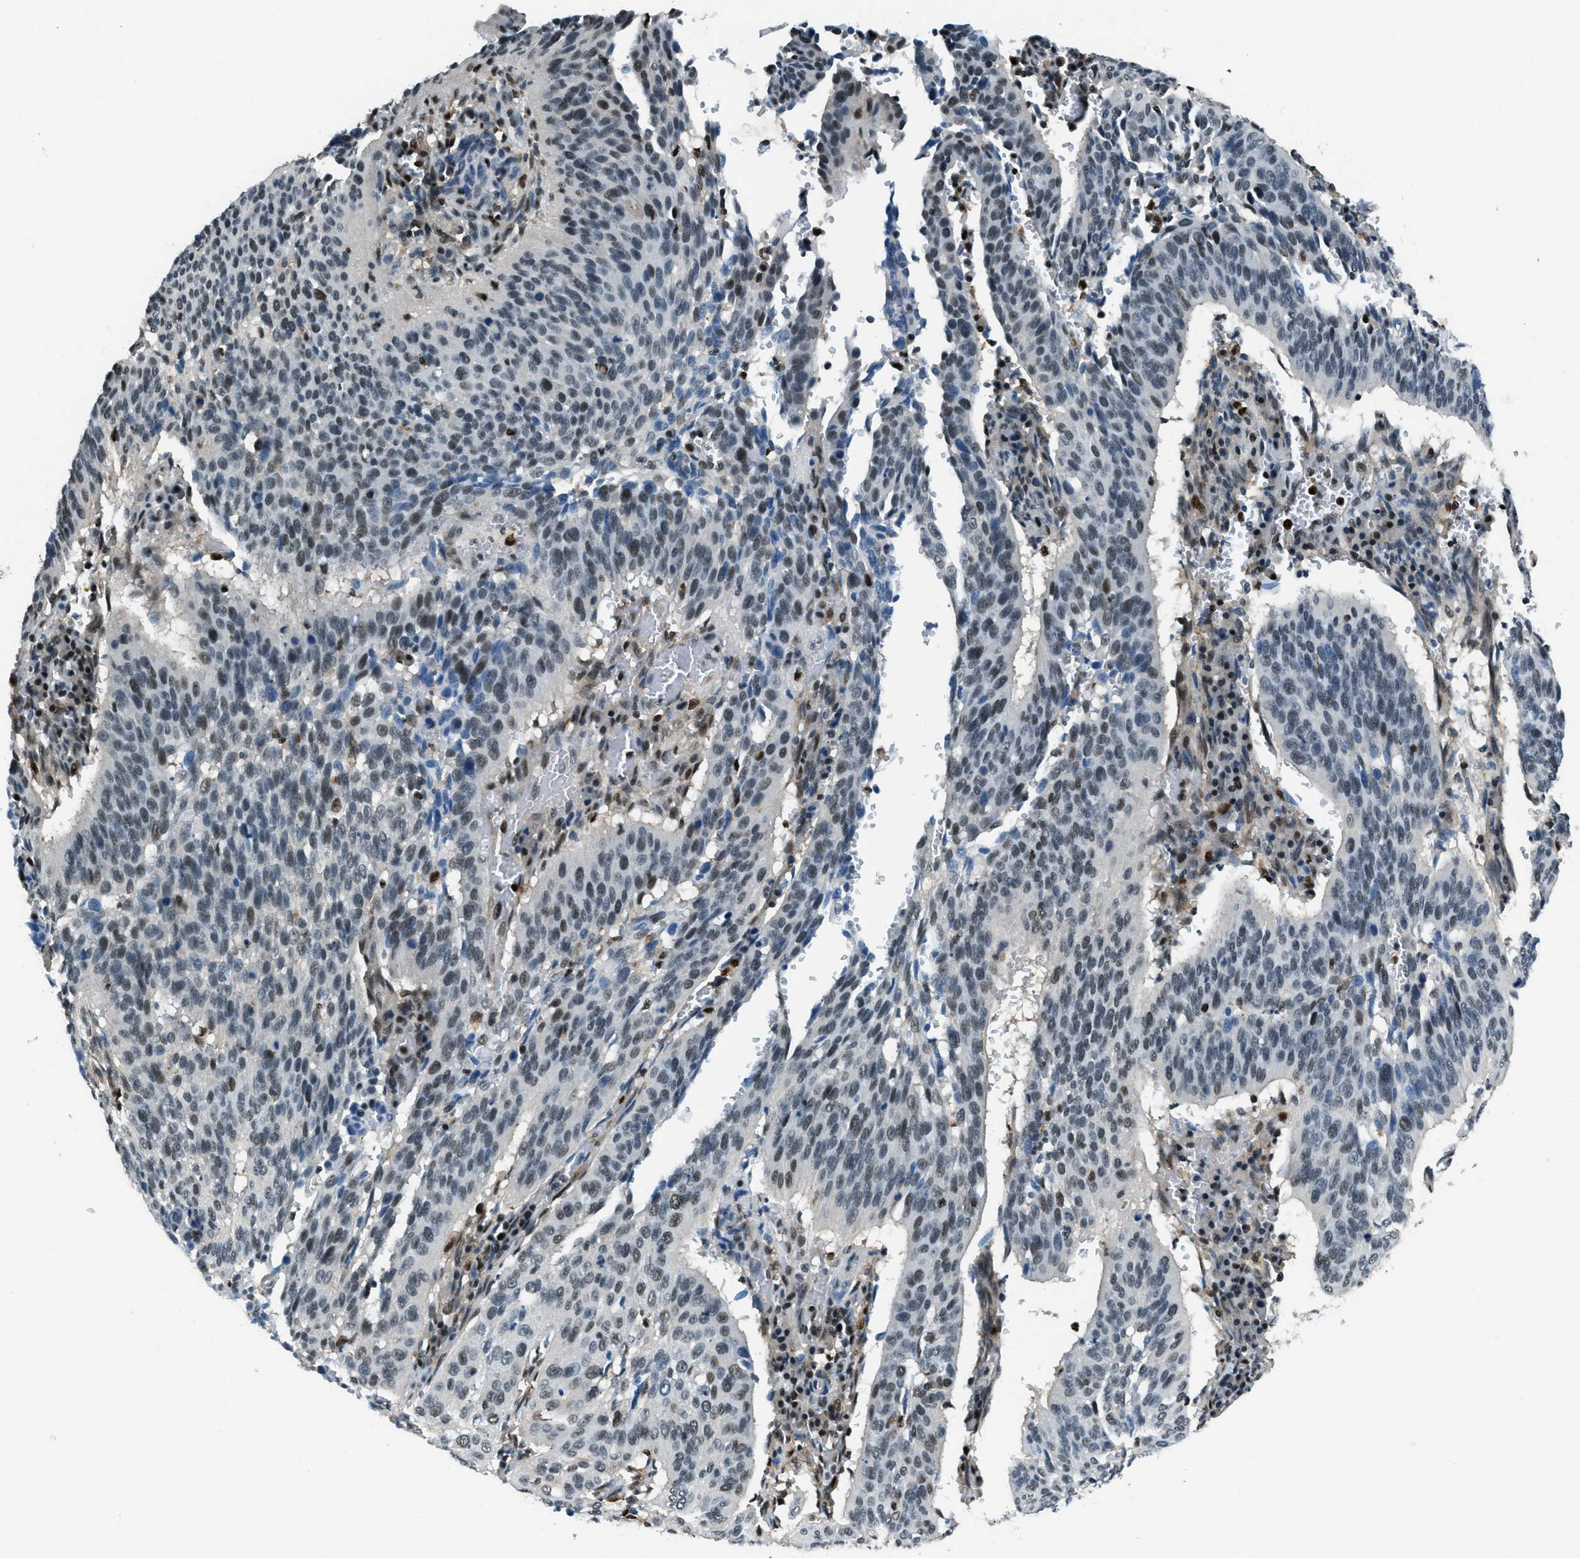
{"staining": {"intensity": "moderate", "quantity": ">75%", "location": "nuclear"}, "tissue": "cervical cancer", "cell_type": "Tumor cells", "image_type": "cancer", "snomed": [{"axis": "morphology", "description": "Normal tissue, NOS"}, {"axis": "morphology", "description": "Squamous cell carcinoma, NOS"}, {"axis": "topography", "description": "Cervix"}], "caption": "Cervical squamous cell carcinoma was stained to show a protein in brown. There is medium levels of moderate nuclear staining in about >75% of tumor cells.", "gene": "OGFR", "patient": {"sex": "female", "age": 39}}